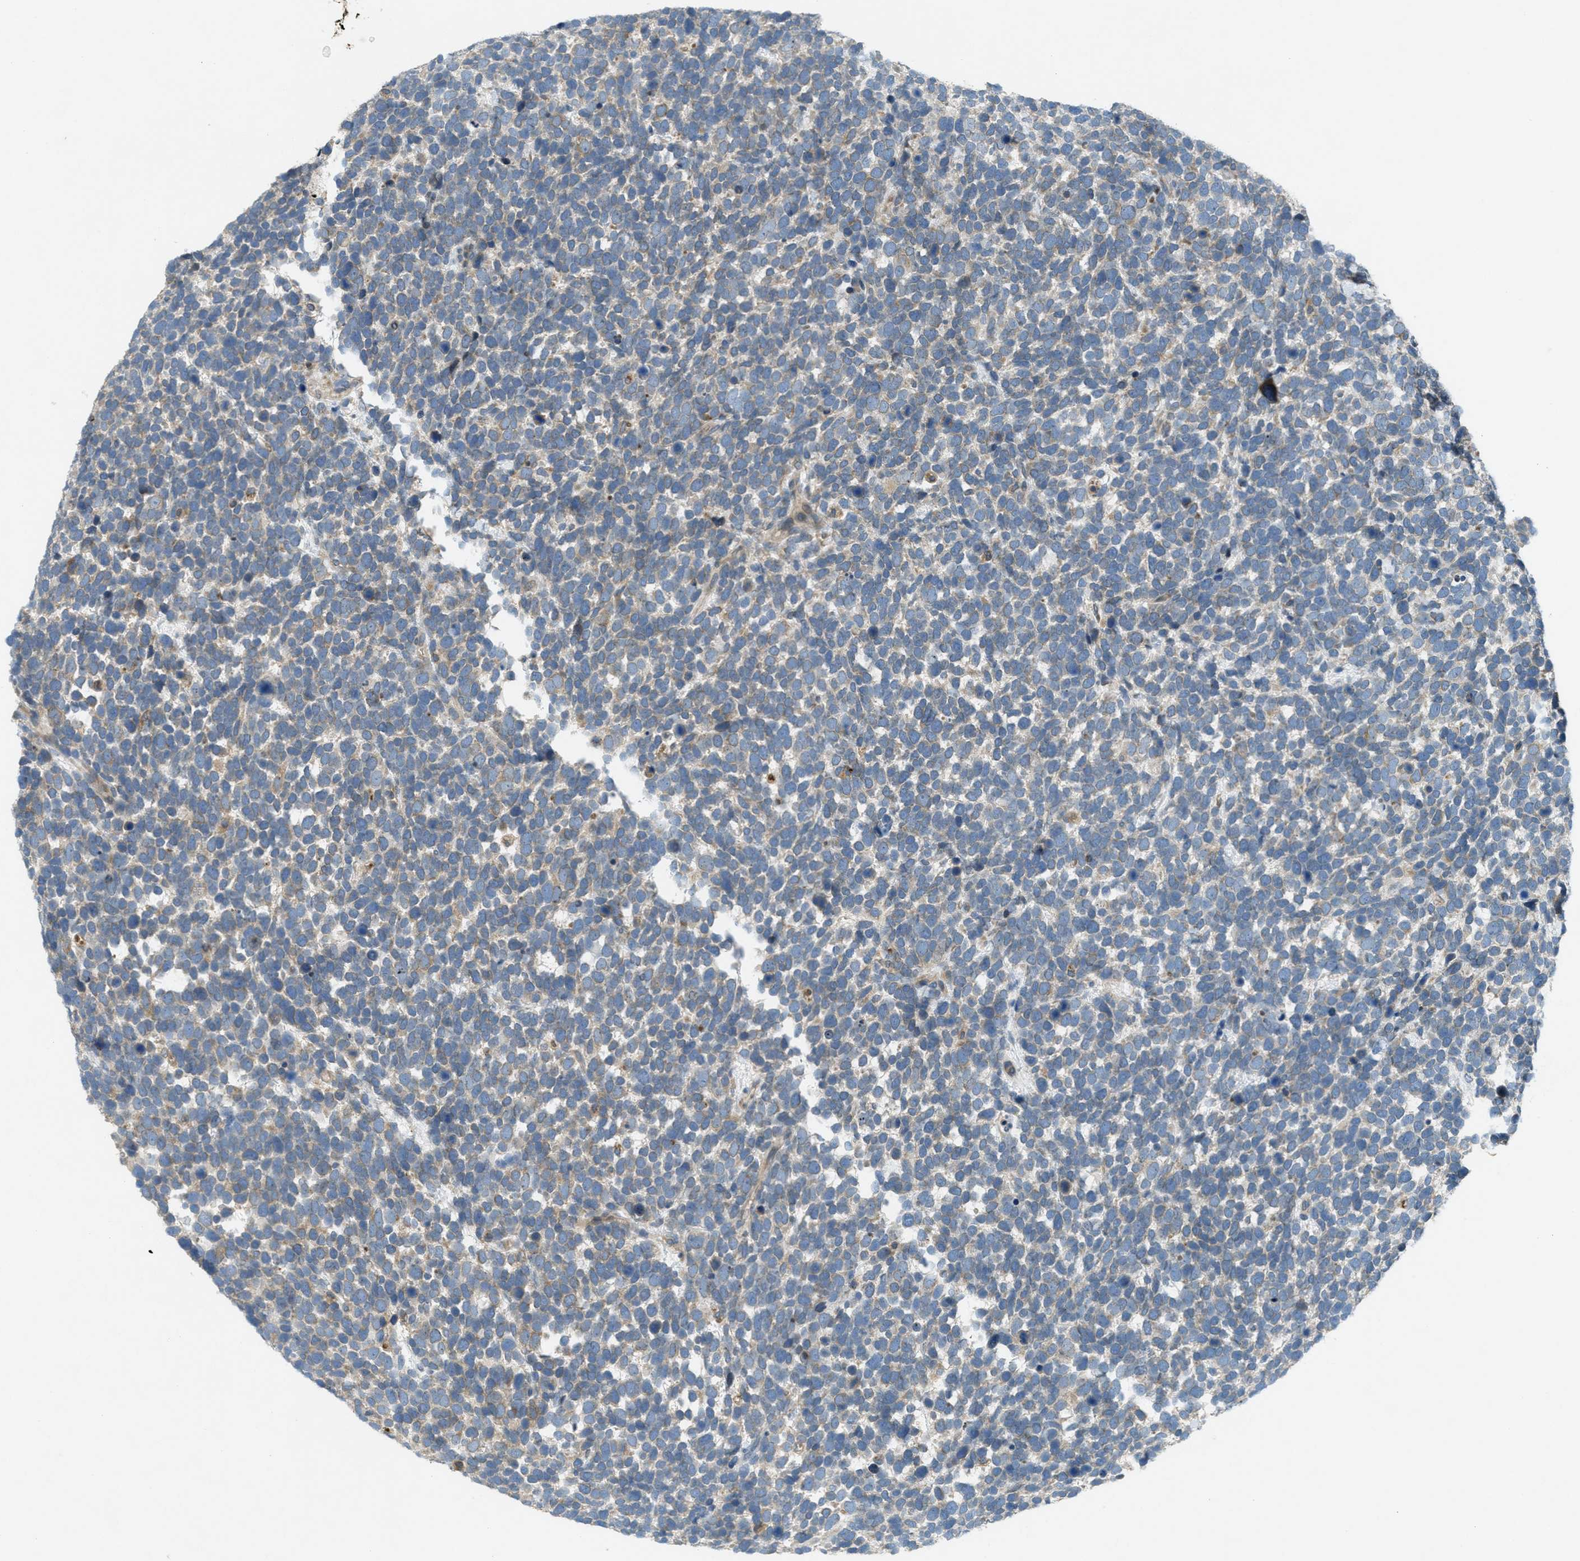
{"staining": {"intensity": "weak", "quantity": "<25%", "location": "cytoplasmic/membranous"}, "tissue": "urothelial cancer", "cell_type": "Tumor cells", "image_type": "cancer", "snomed": [{"axis": "morphology", "description": "Urothelial carcinoma, High grade"}, {"axis": "topography", "description": "Urinary bladder"}], "caption": "Immunohistochemistry of human high-grade urothelial carcinoma exhibits no expression in tumor cells. (Brightfield microscopy of DAB (3,3'-diaminobenzidine) IHC at high magnification).", "gene": "SIGMAR1", "patient": {"sex": "female", "age": 82}}